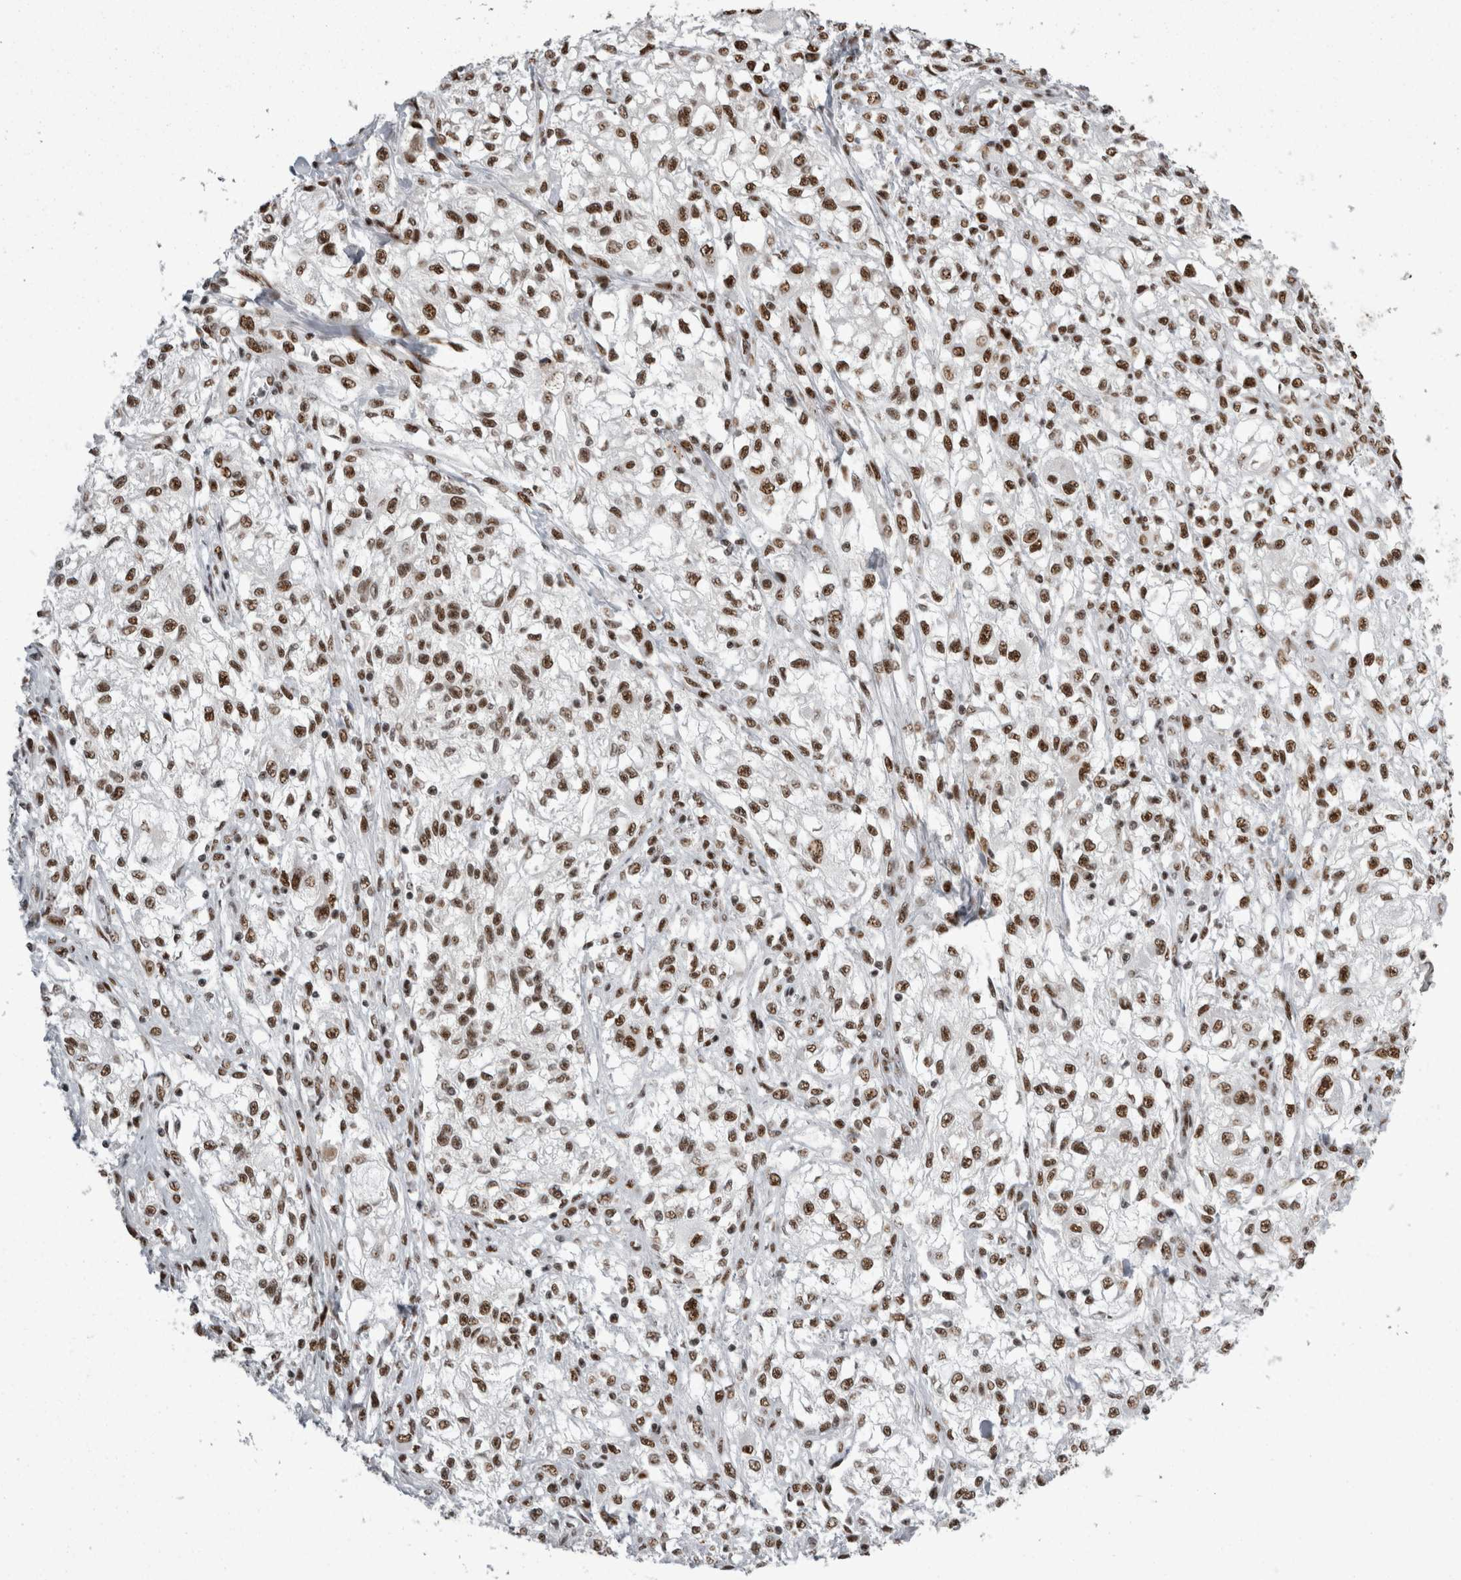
{"staining": {"intensity": "moderate", "quantity": ">75%", "location": "nuclear"}, "tissue": "melanoma", "cell_type": "Tumor cells", "image_type": "cancer", "snomed": [{"axis": "morphology", "description": "Malignant melanoma, NOS"}, {"axis": "topography", "description": "Skin of head"}], "caption": "The micrograph exhibits staining of melanoma, revealing moderate nuclear protein expression (brown color) within tumor cells. The protein of interest is stained brown, and the nuclei are stained in blue (DAB (3,3'-diaminobenzidine) IHC with brightfield microscopy, high magnification).", "gene": "SNRNP40", "patient": {"sex": "male", "age": 83}}